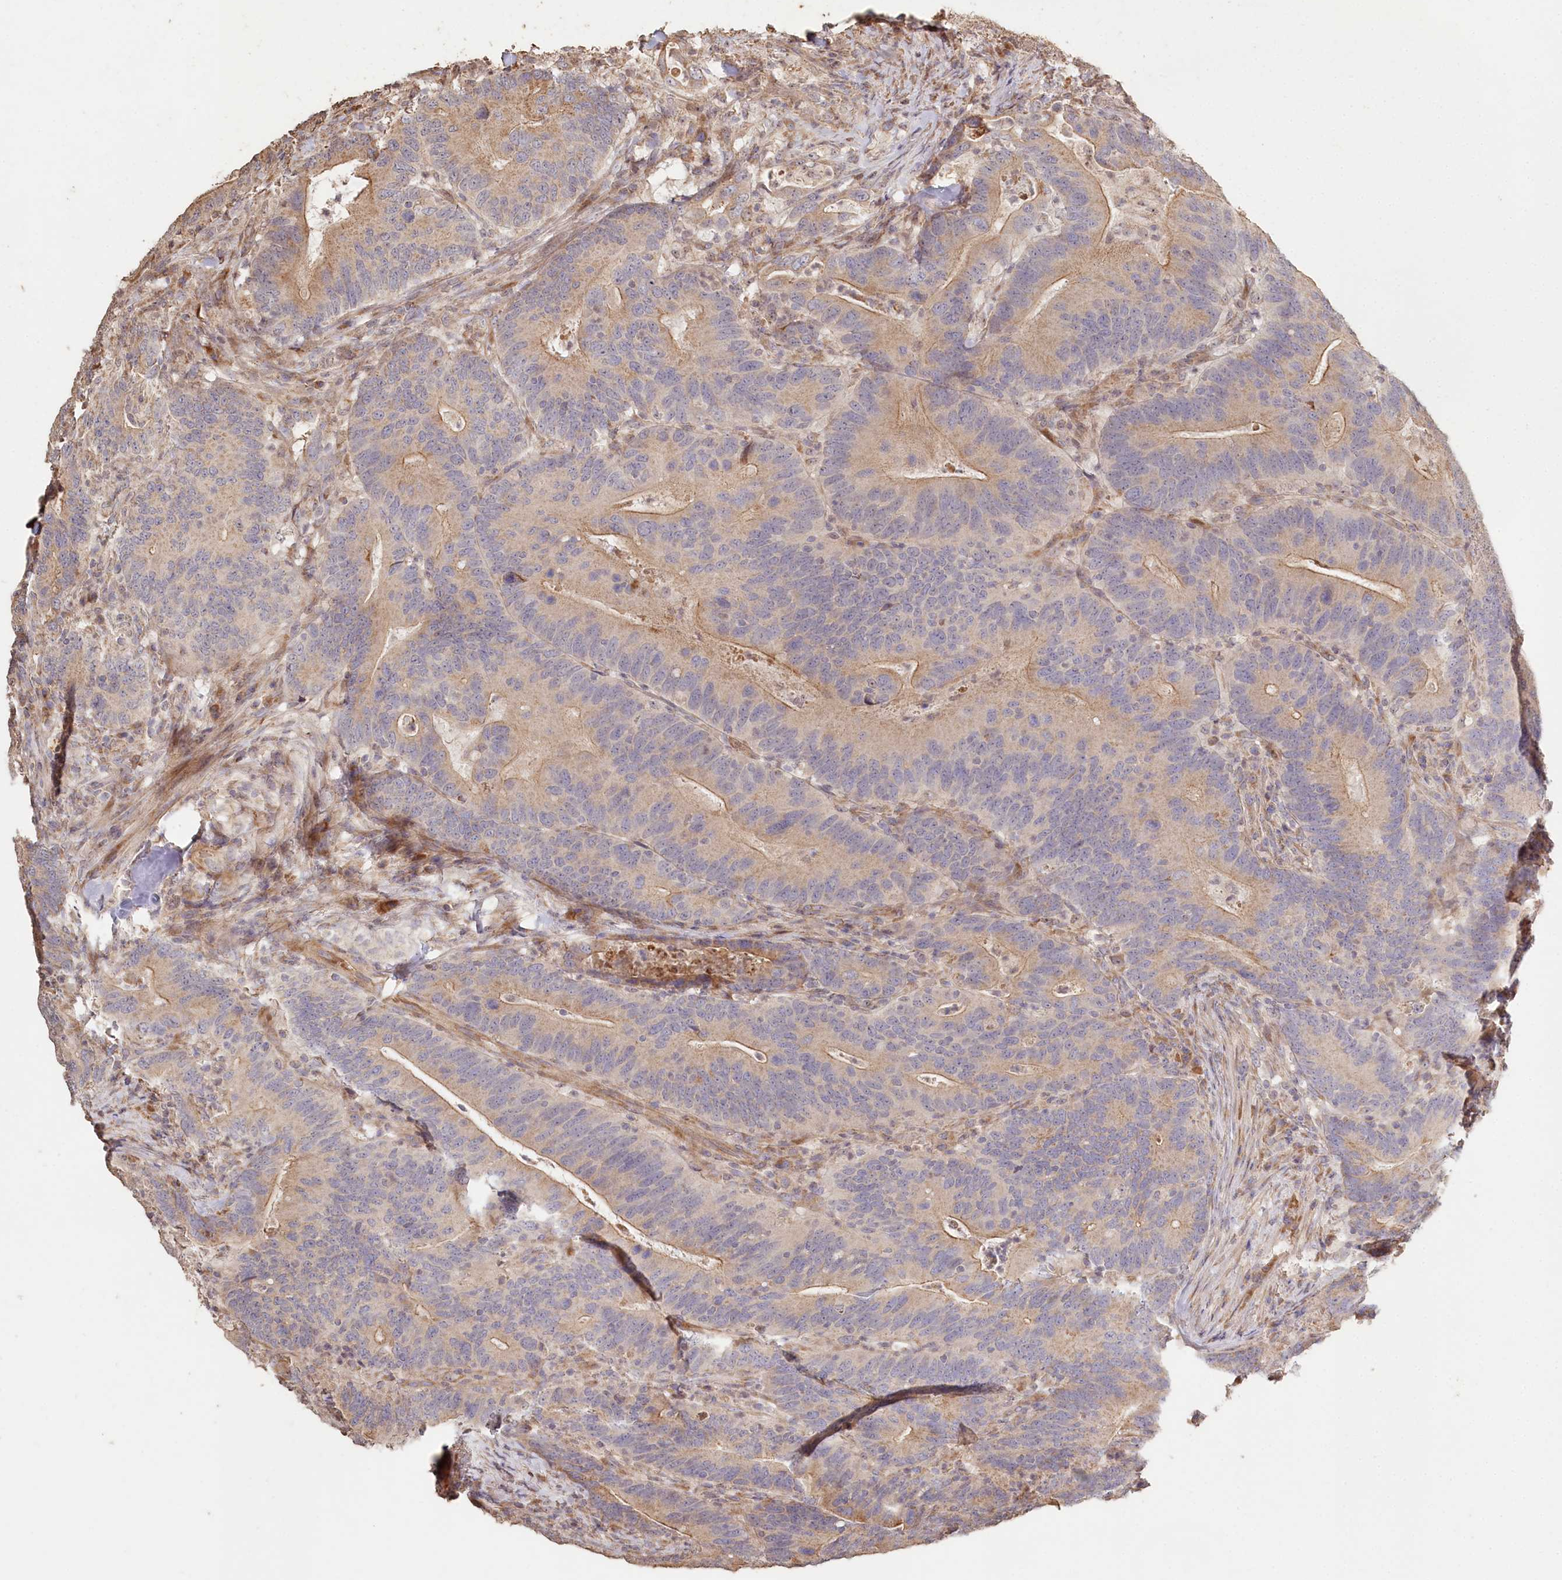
{"staining": {"intensity": "moderate", "quantity": "25%-75%", "location": "cytoplasmic/membranous"}, "tissue": "colorectal cancer", "cell_type": "Tumor cells", "image_type": "cancer", "snomed": [{"axis": "morphology", "description": "Adenocarcinoma, NOS"}, {"axis": "topography", "description": "Colon"}], "caption": "Immunohistochemical staining of human adenocarcinoma (colorectal) shows medium levels of moderate cytoplasmic/membranous protein staining in approximately 25%-75% of tumor cells. The protein is shown in brown color, while the nuclei are stained blue.", "gene": "HAL", "patient": {"sex": "female", "age": 66}}